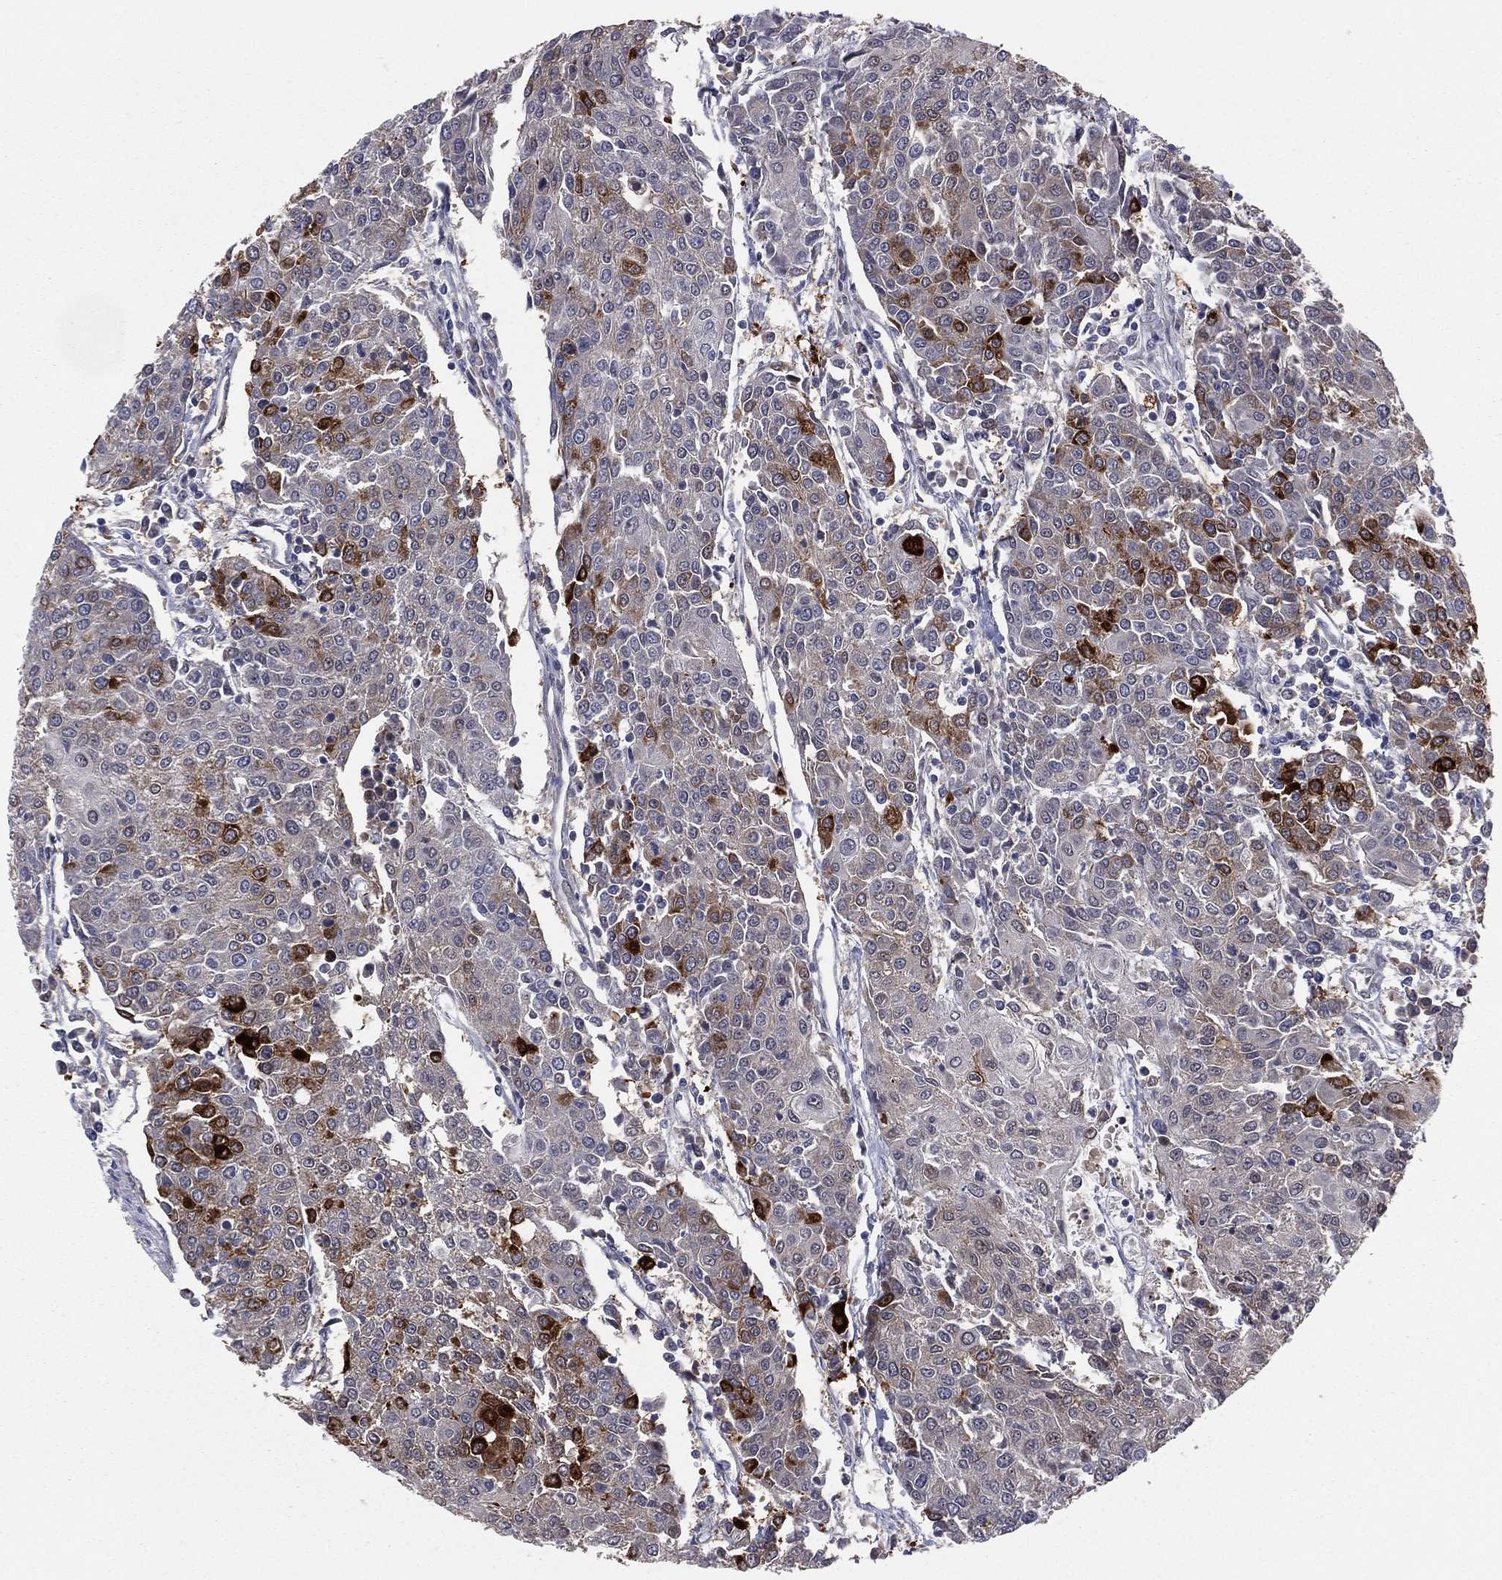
{"staining": {"intensity": "strong", "quantity": "<25%", "location": "cytoplasmic/membranous"}, "tissue": "urothelial cancer", "cell_type": "Tumor cells", "image_type": "cancer", "snomed": [{"axis": "morphology", "description": "Urothelial carcinoma, High grade"}, {"axis": "topography", "description": "Urinary bladder"}], "caption": "Tumor cells display strong cytoplasmic/membranous expression in about <25% of cells in urothelial cancer. The staining is performed using DAB (3,3'-diaminobenzidine) brown chromogen to label protein expression. The nuclei are counter-stained blue using hematoxylin.", "gene": "SNCG", "patient": {"sex": "female", "age": 85}}